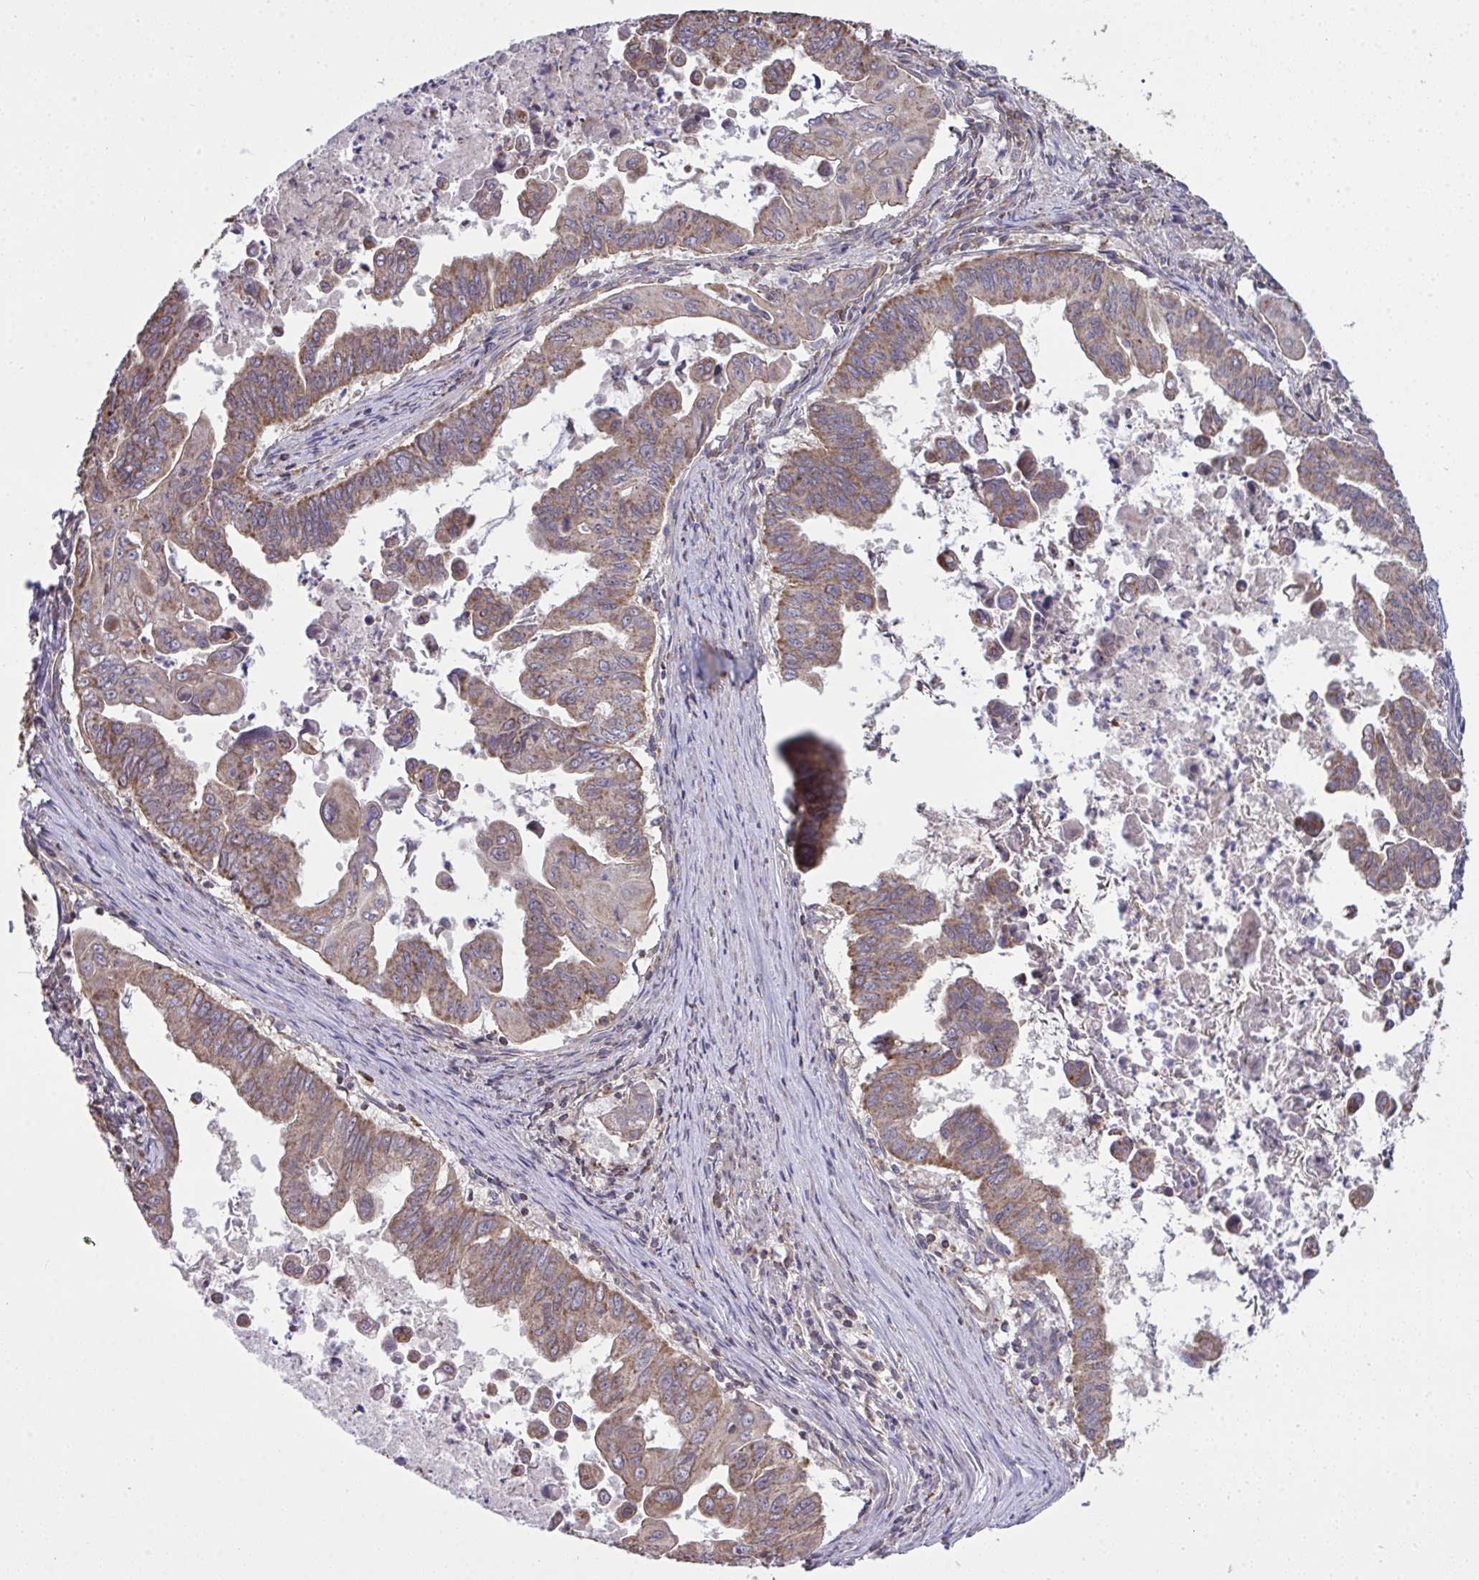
{"staining": {"intensity": "weak", "quantity": "25%-75%", "location": "cytoplasmic/membranous"}, "tissue": "stomach cancer", "cell_type": "Tumor cells", "image_type": "cancer", "snomed": [{"axis": "morphology", "description": "Adenocarcinoma, NOS"}, {"axis": "topography", "description": "Stomach, upper"}], "caption": "Adenocarcinoma (stomach) stained with immunohistochemistry (IHC) demonstrates weak cytoplasmic/membranous expression in about 25%-75% of tumor cells.", "gene": "PPM1H", "patient": {"sex": "male", "age": 80}}